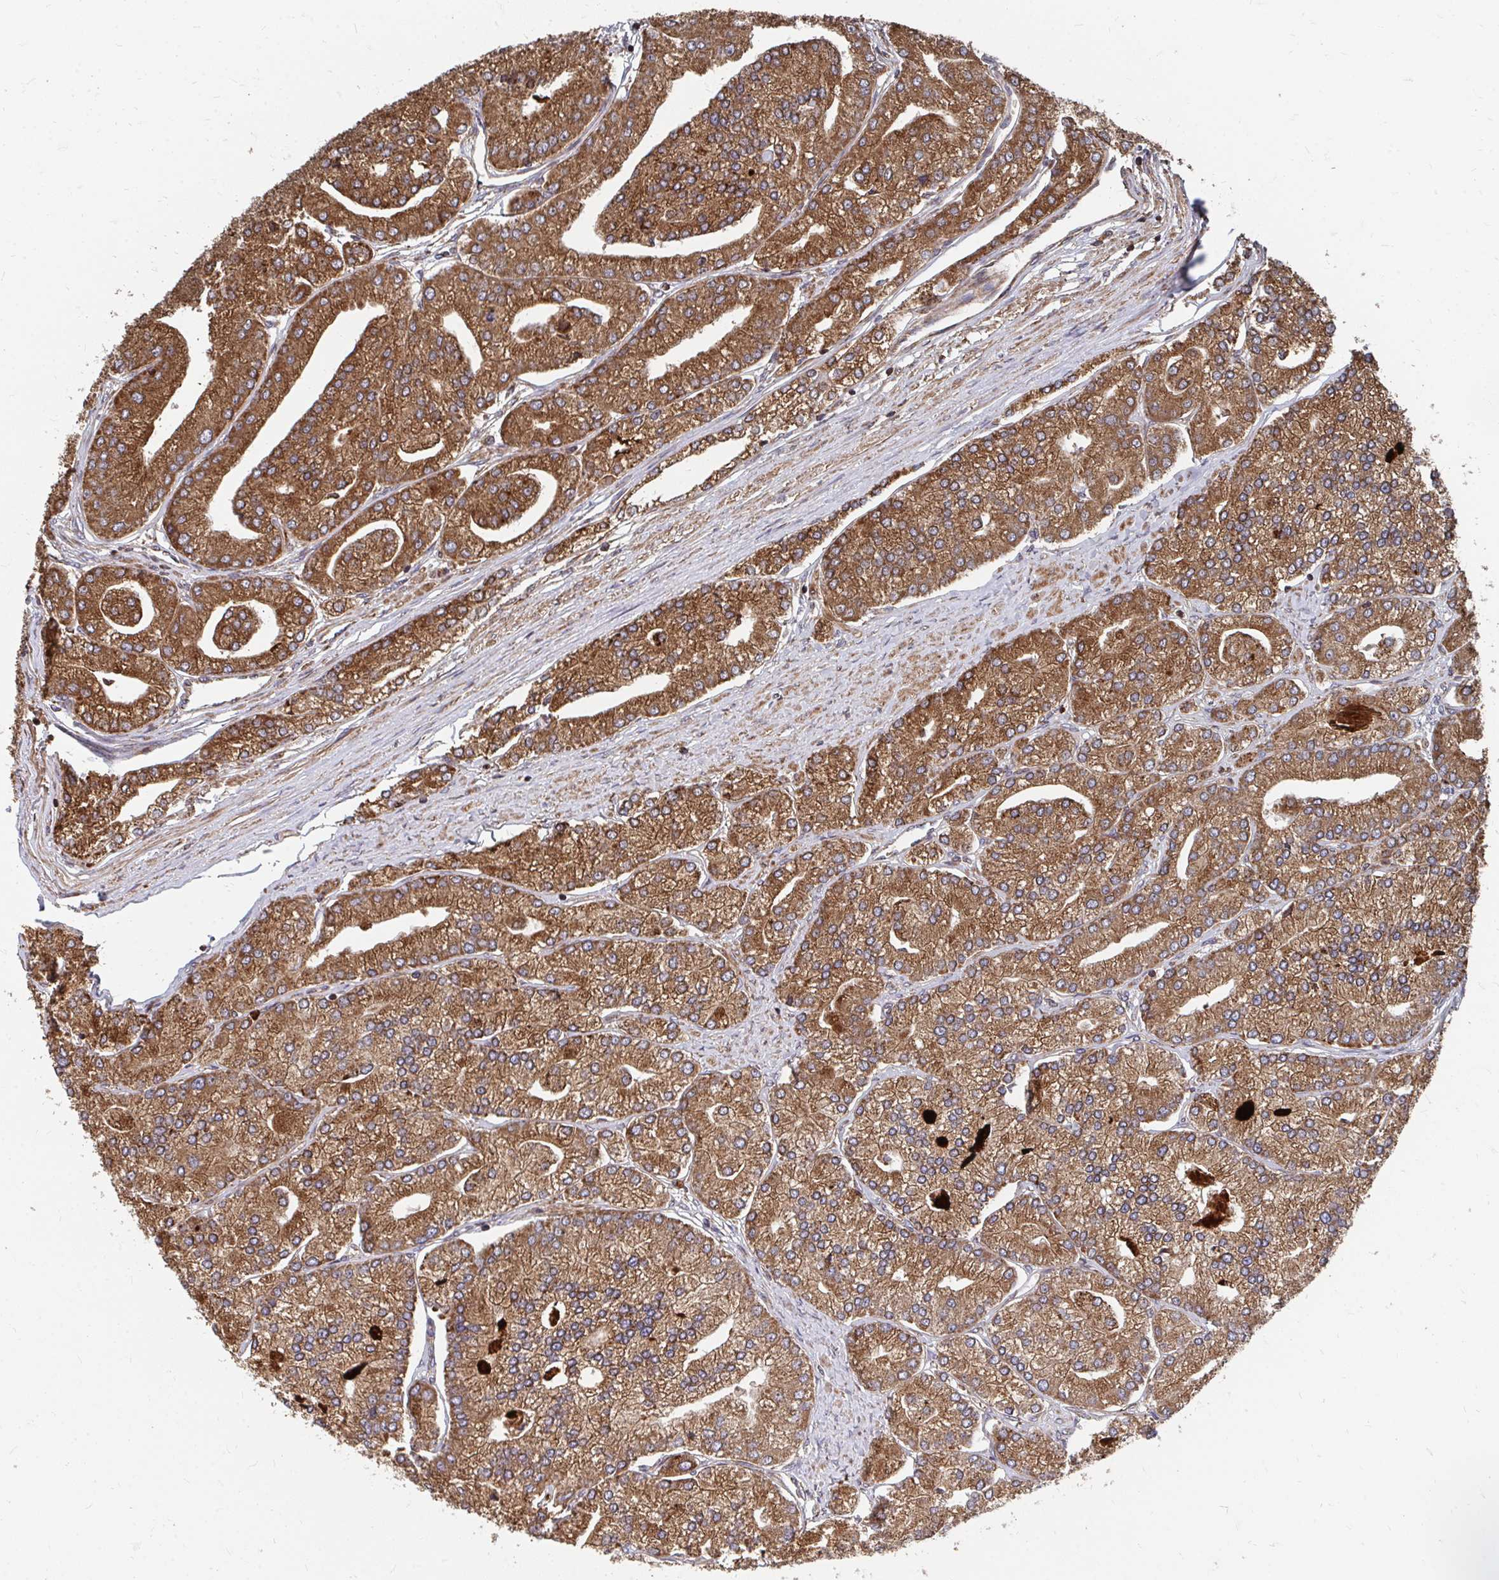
{"staining": {"intensity": "strong", "quantity": ">75%", "location": "cytoplasmic/membranous"}, "tissue": "prostate cancer", "cell_type": "Tumor cells", "image_type": "cancer", "snomed": [{"axis": "morphology", "description": "Adenocarcinoma, High grade"}, {"axis": "topography", "description": "Prostate"}], "caption": "Immunohistochemistry (IHC) photomicrograph of neoplastic tissue: prostate cancer stained using immunohistochemistry (IHC) shows high levels of strong protein expression localized specifically in the cytoplasmic/membranous of tumor cells, appearing as a cytoplasmic/membranous brown color.", "gene": "FAM89A", "patient": {"sex": "male", "age": 61}}